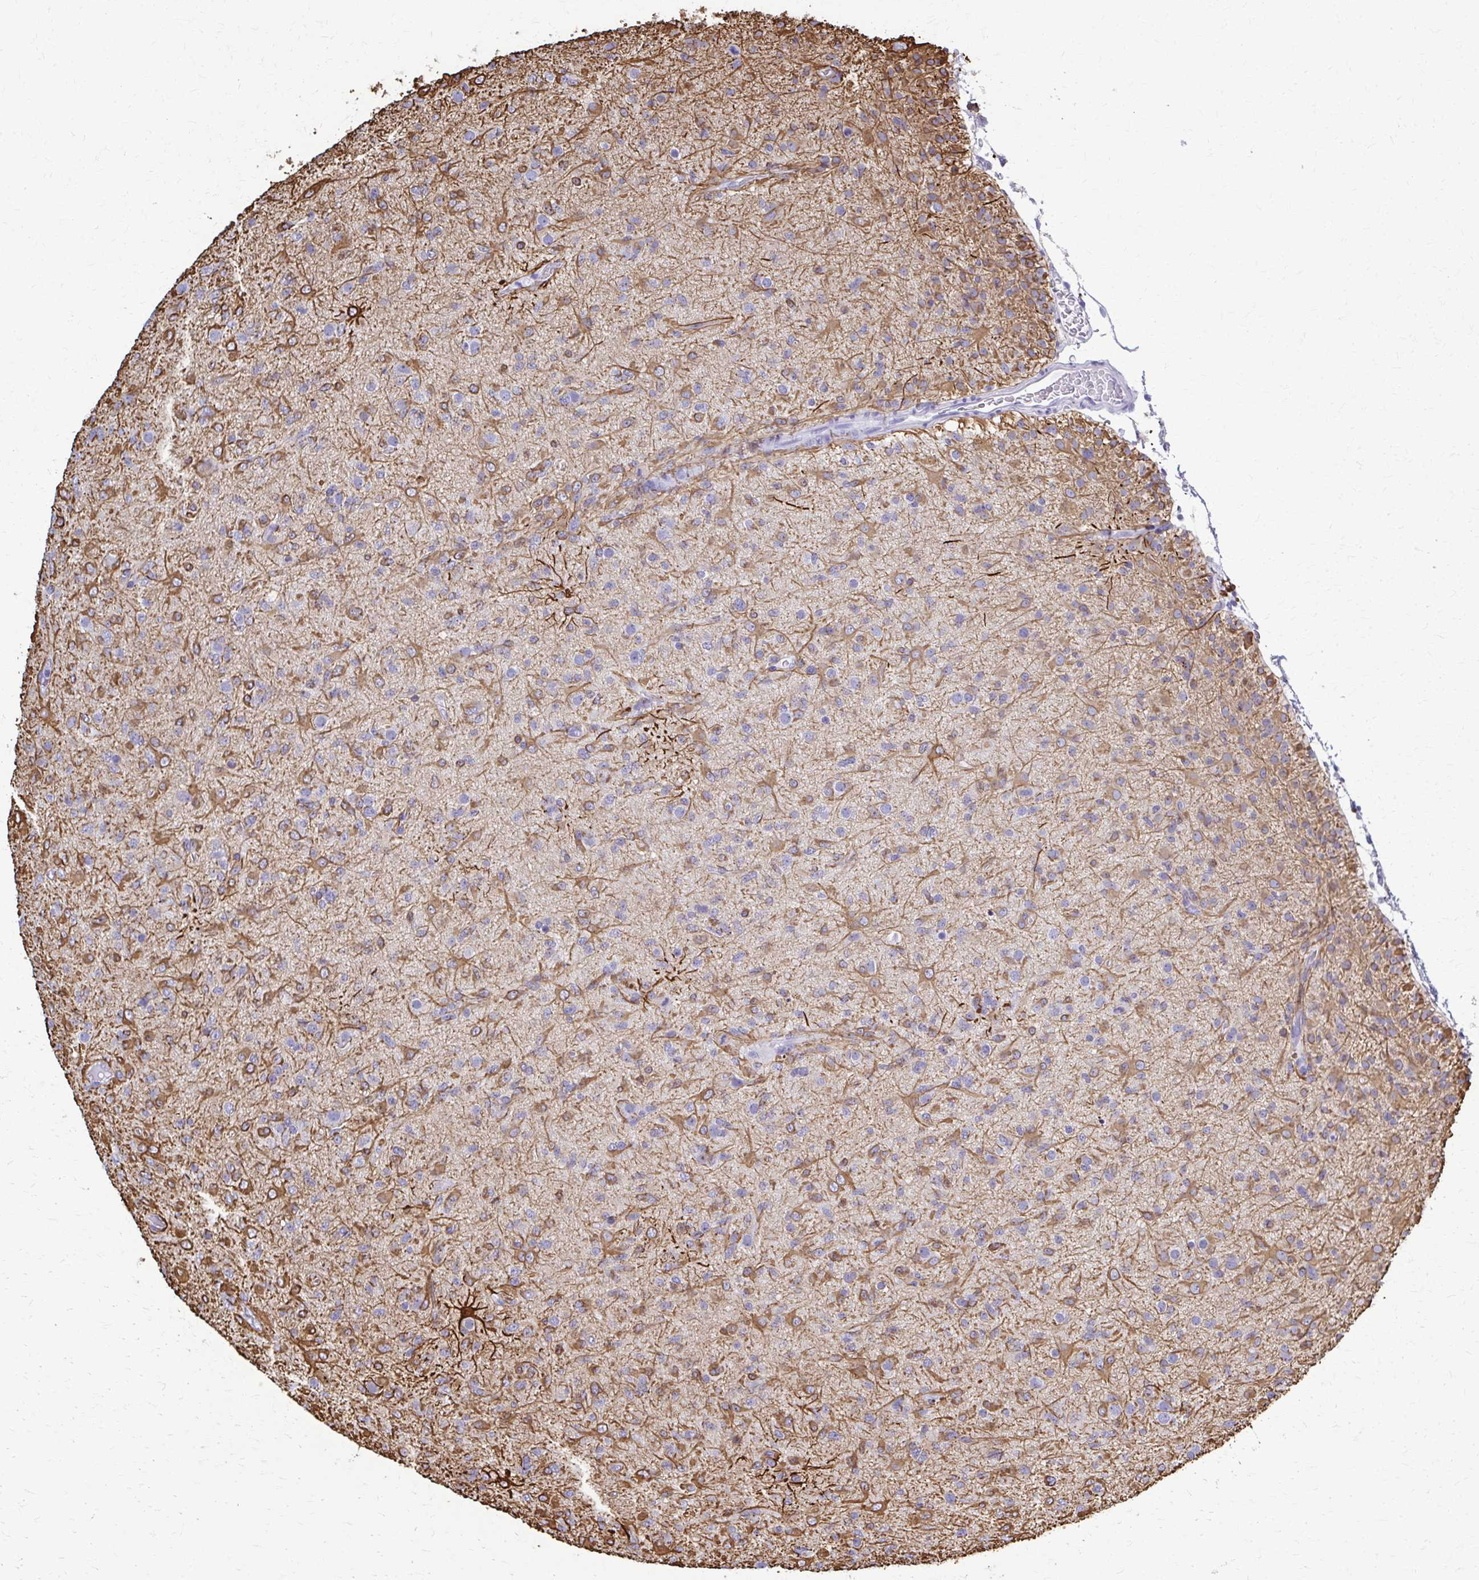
{"staining": {"intensity": "moderate", "quantity": "25%-75%", "location": "cytoplasmic/membranous"}, "tissue": "glioma", "cell_type": "Tumor cells", "image_type": "cancer", "snomed": [{"axis": "morphology", "description": "Glioma, malignant, Low grade"}, {"axis": "topography", "description": "Brain"}], "caption": "This is a micrograph of immunohistochemistry staining of glioma, which shows moderate positivity in the cytoplasmic/membranous of tumor cells.", "gene": "GFAP", "patient": {"sex": "male", "age": 65}}